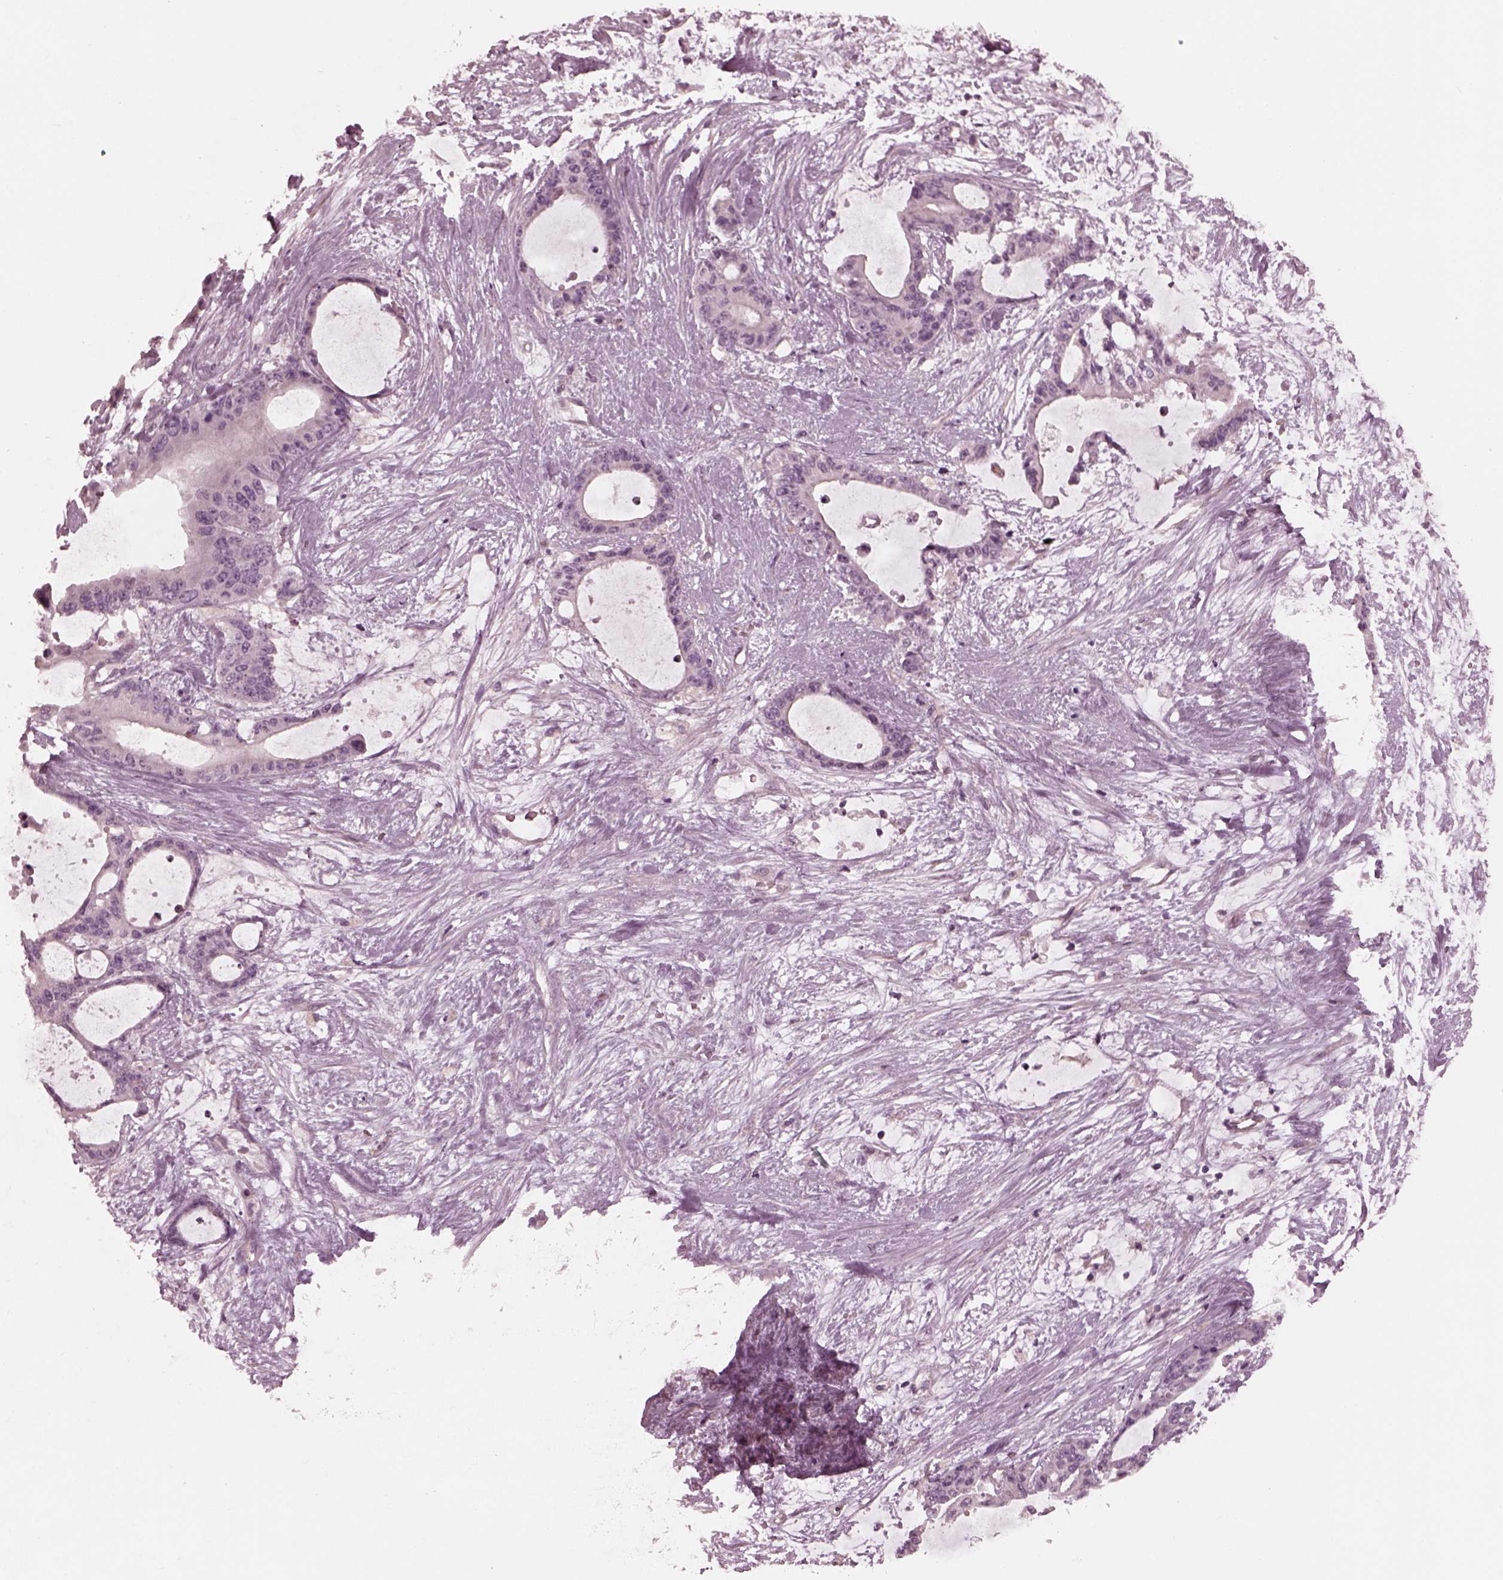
{"staining": {"intensity": "negative", "quantity": "none", "location": "none"}, "tissue": "liver cancer", "cell_type": "Tumor cells", "image_type": "cancer", "snomed": [{"axis": "morphology", "description": "Normal tissue, NOS"}, {"axis": "morphology", "description": "Cholangiocarcinoma"}, {"axis": "topography", "description": "Liver"}, {"axis": "topography", "description": "Peripheral nerve tissue"}], "caption": "Immunohistochemistry (IHC) histopathology image of neoplastic tissue: human liver cholangiocarcinoma stained with DAB (3,3'-diaminobenzidine) demonstrates no significant protein positivity in tumor cells.", "gene": "KIF6", "patient": {"sex": "female", "age": 73}}